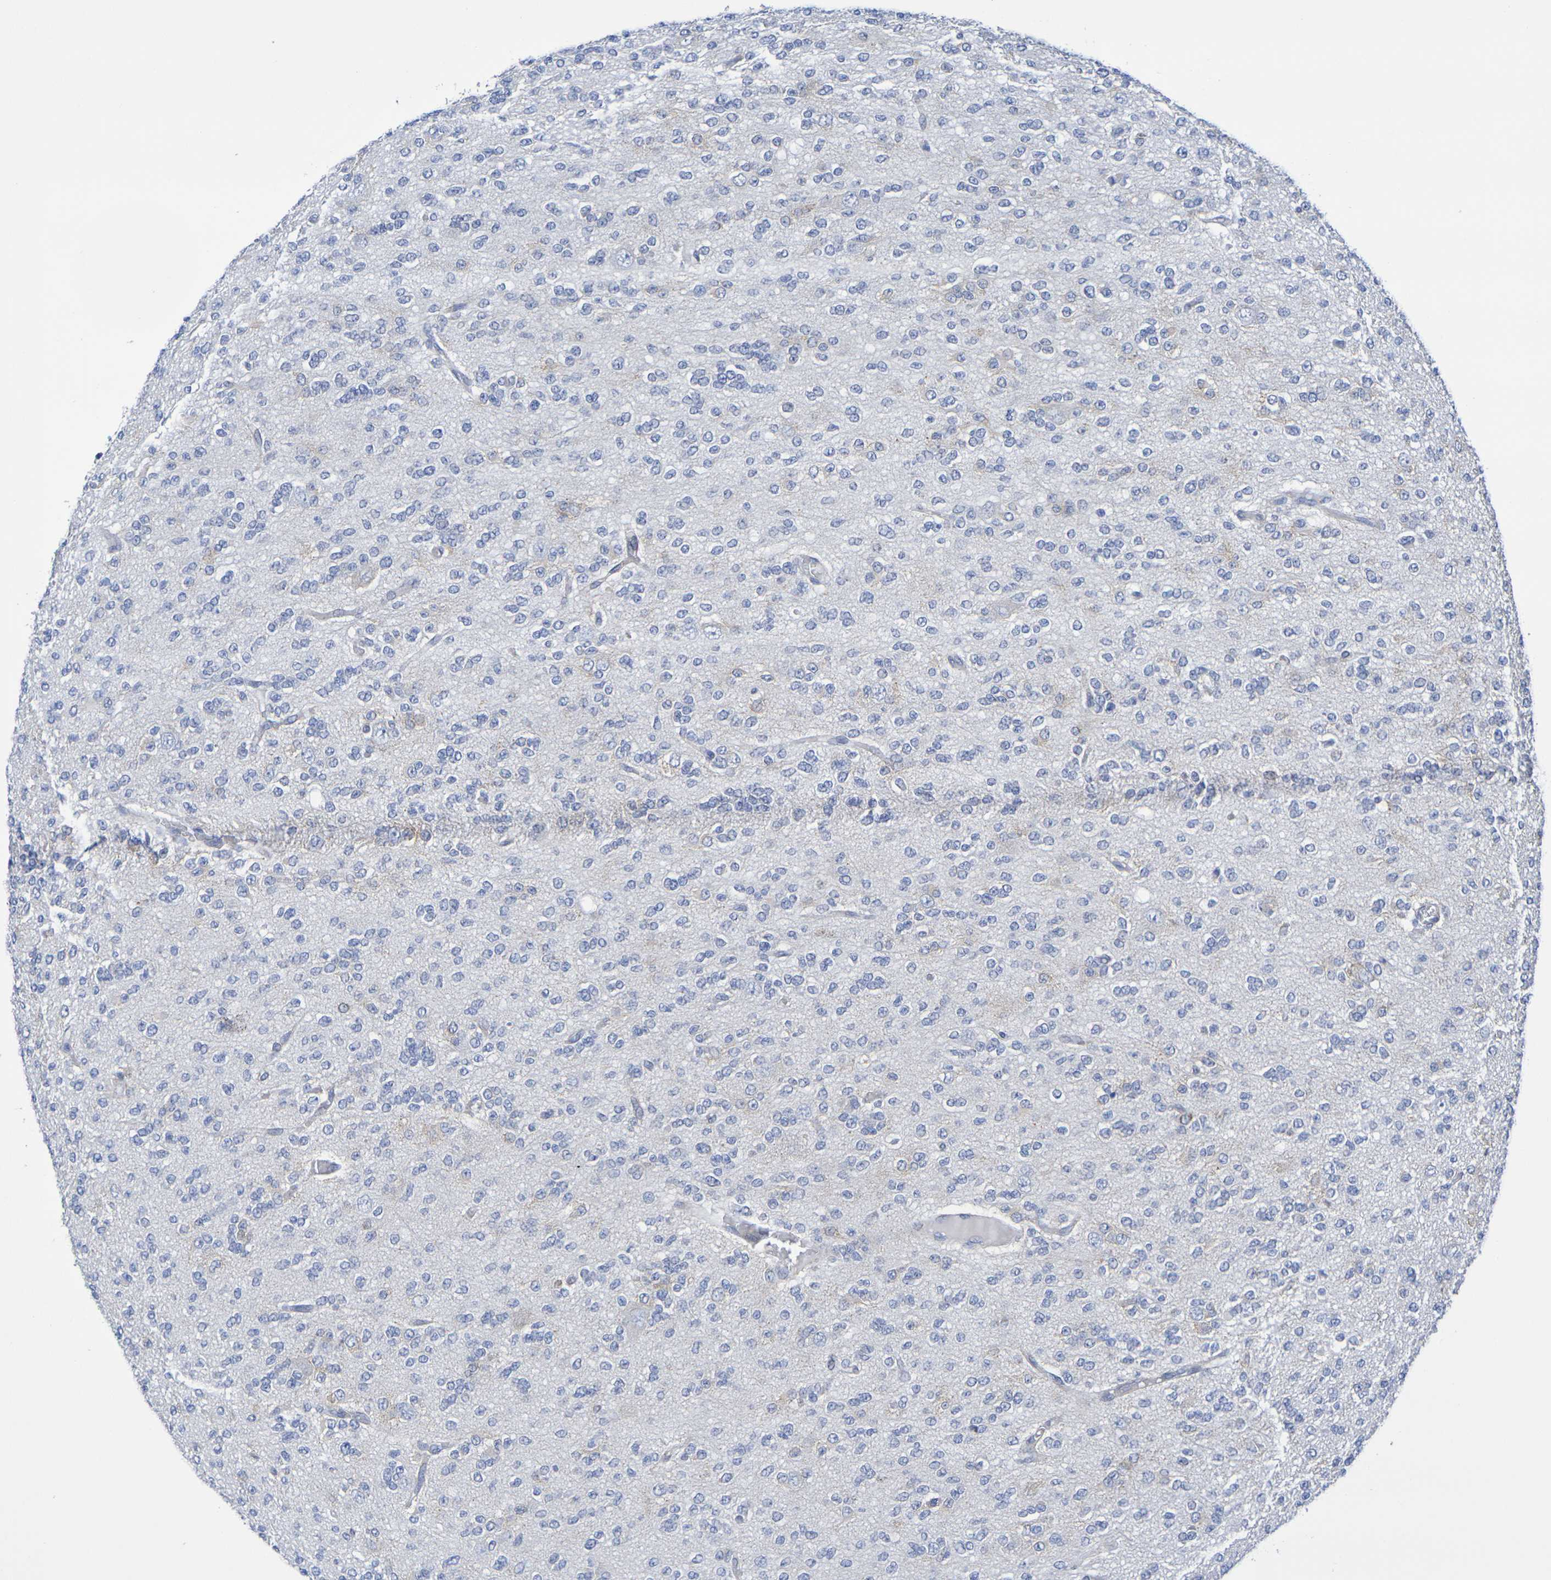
{"staining": {"intensity": "negative", "quantity": "none", "location": "none"}, "tissue": "glioma", "cell_type": "Tumor cells", "image_type": "cancer", "snomed": [{"axis": "morphology", "description": "Glioma, malignant, Low grade"}, {"axis": "topography", "description": "Brain"}], "caption": "An immunohistochemistry (IHC) histopathology image of glioma is shown. There is no staining in tumor cells of glioma.", "gene": "TMCC3", "patient": {"sex": "male", "age": 38}}